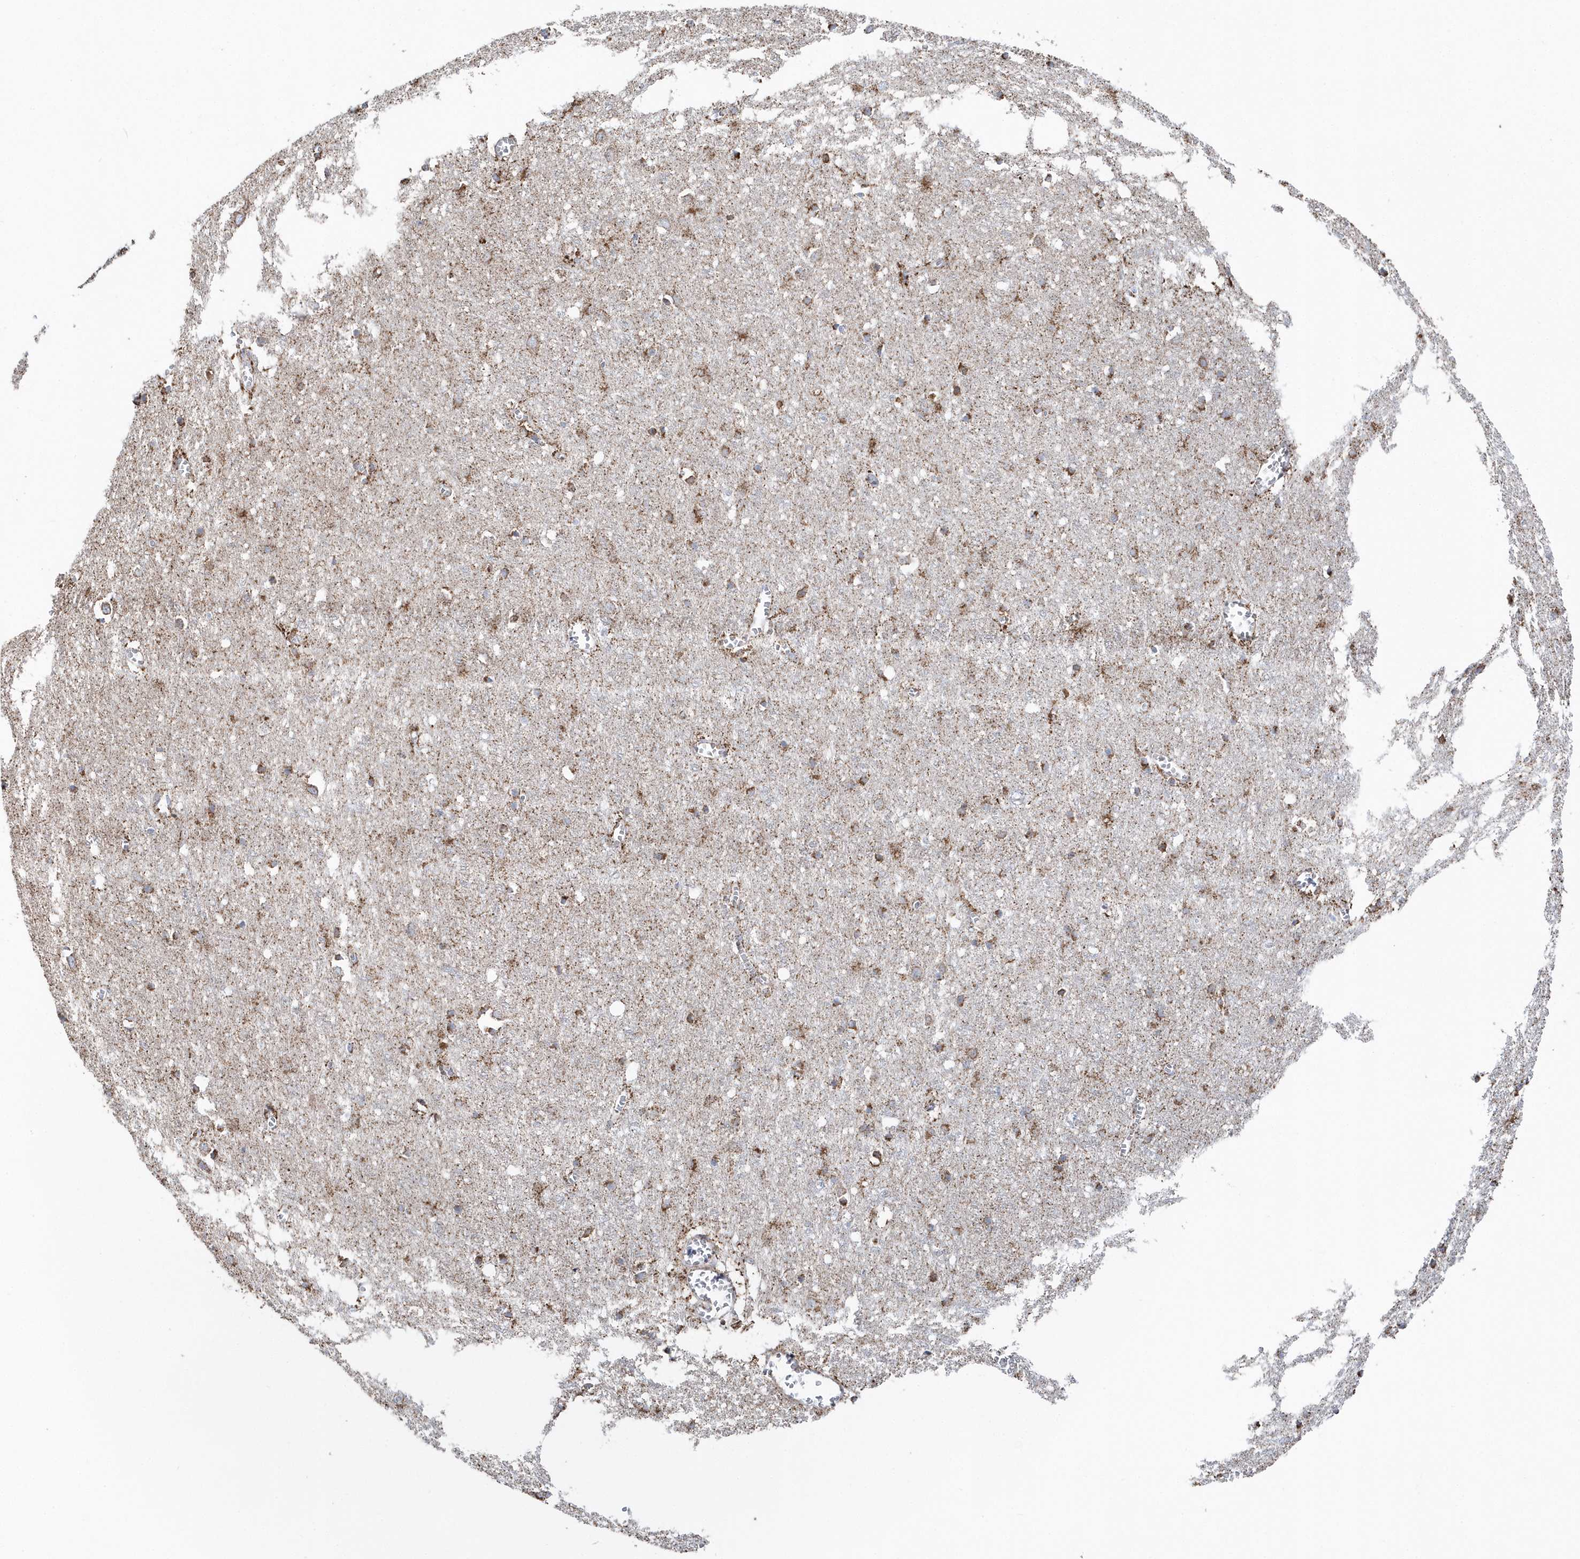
{"staining": {"intensity": "negative", "quantity": "none", "location": "none"}, "tissue": "cerebral cortex", "cell_type": "Endothelial cells", "image_type": "normal", "snomed": [{"axis": "morphology", "description": "Normal tissue, NOS"}, {"axis": "topography", "description": "Cerebral cortex"}], "caption": "The IHC micrograph has no significant expression in endothelial cells of cerebral cortex.", "gene": "TMCO6", "patient": {"sex": "female", "age": 64}}